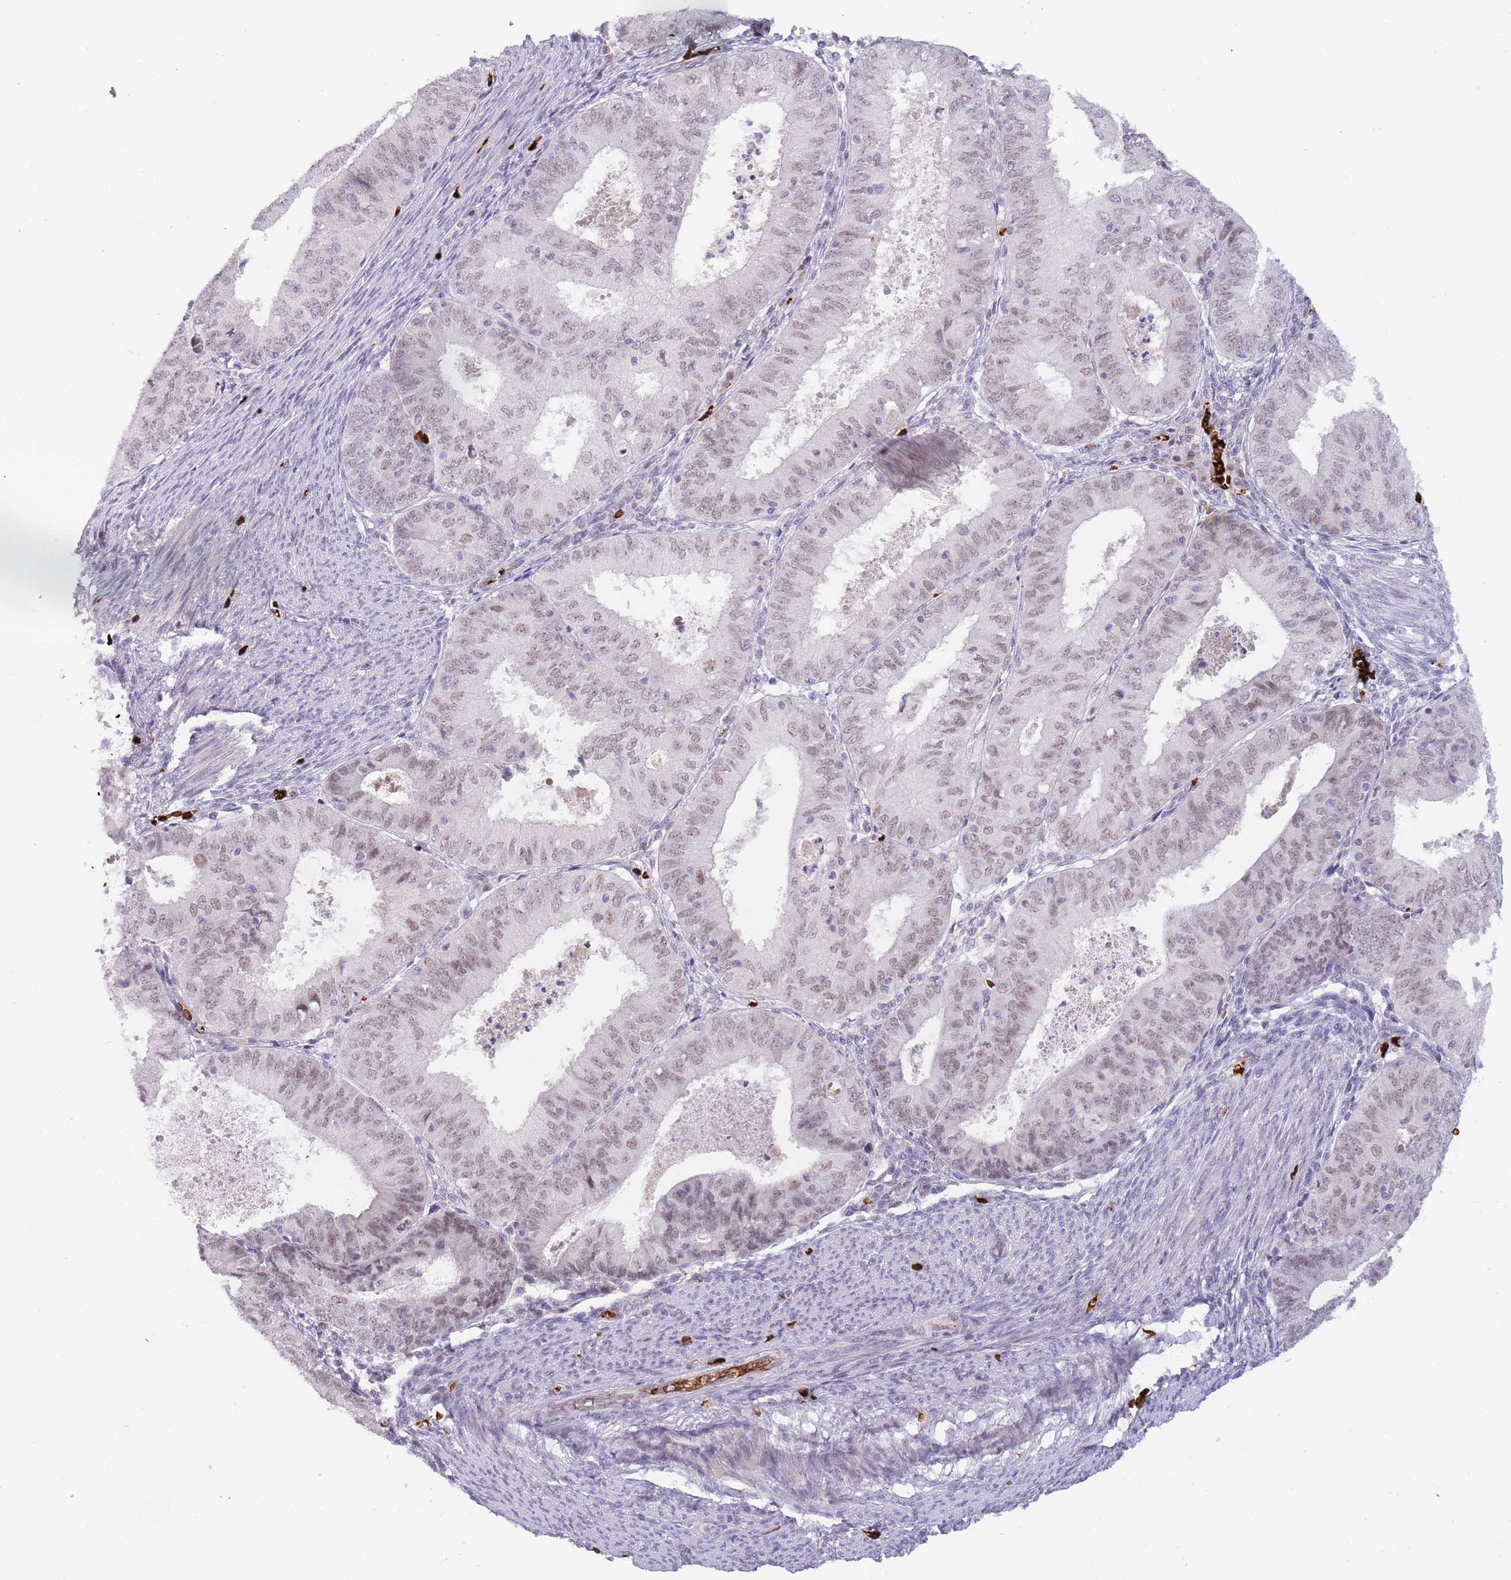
{"staining": {"intensity": "weak", "quantity": ">75%", "location": "nuclear"}, "tissue": "endometrial cancer", "cell_type": "Tumor cells", "image_type": "cancer", "snomed": [{"axis": "morphology", "description": "Adenocarcinoma, NOS"}, {"axis": "topography", "description": "Endometrium"}], "caption": "Protein staining reveals weak nuclear positivity in approximately >75% of tumor cells in endometrial cancer (adenocarcinoma). The protein of interest is stained brown, and the nuclei are stained in blue (DAB IHC with brightfield microscopy, high magnification).", "gene": "LYPD6B", "patient": {"sex": "female", "age": 57}}